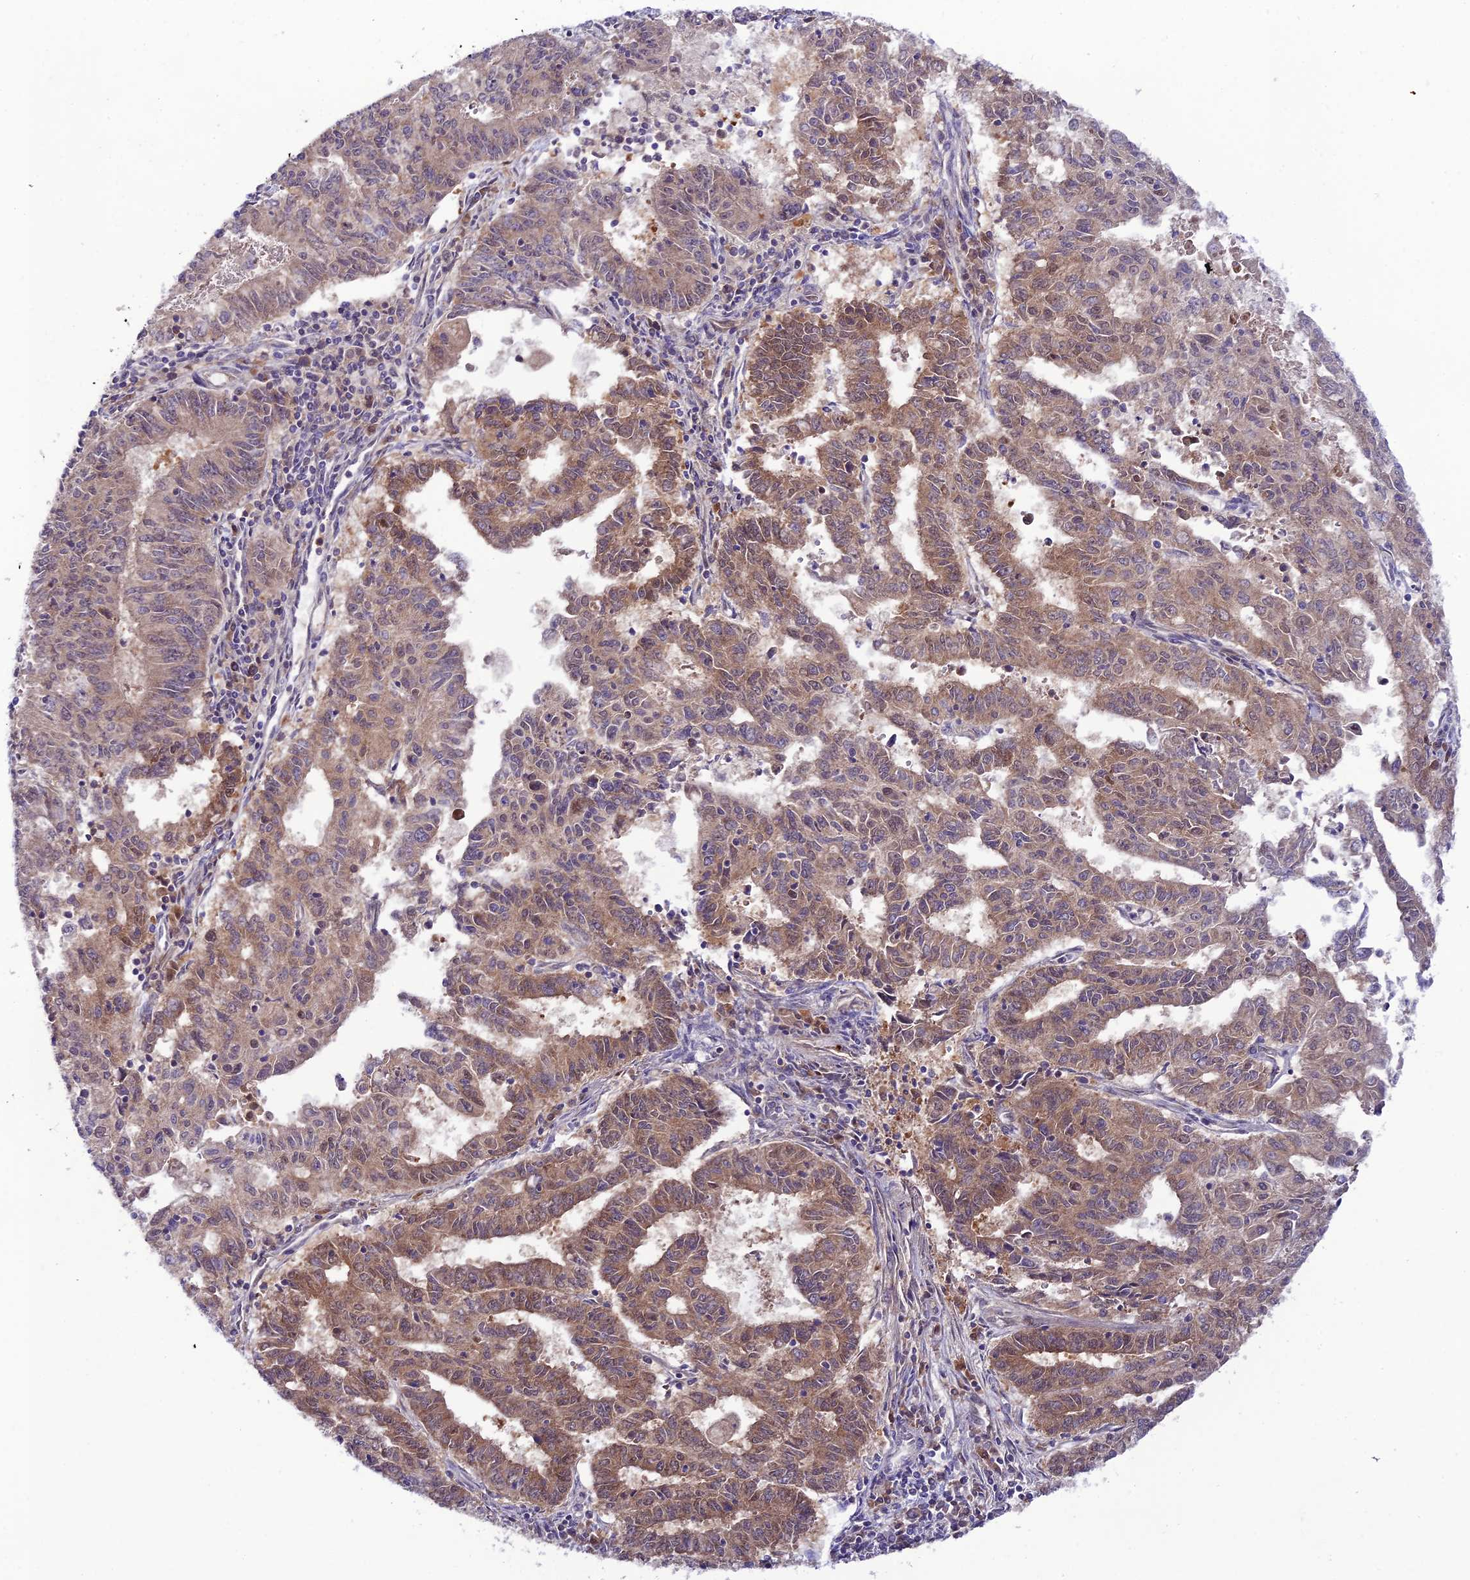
{"staining": {"intensity": "weak", "quantity": ">75%", "location": "cytoplasmic/membranous,nuclear"}, "tissue": "endometrial cancer", "cell_type": "Tumor cells", "image_type": "cancer", "snomed": [{"axis": "morphology", "description": "Adenocarcinoma, NOS"}, {"axis": "topography", "description": "Endometrium"}], "caption": "The immunohistochemical stain shows weak cytoplasmic/membranous and nuclear staining in tumor cells of endometrial adenocarcinoma tissue.", "gene": "TRIM40", "patient": {"sex": "female", "age": 59}}